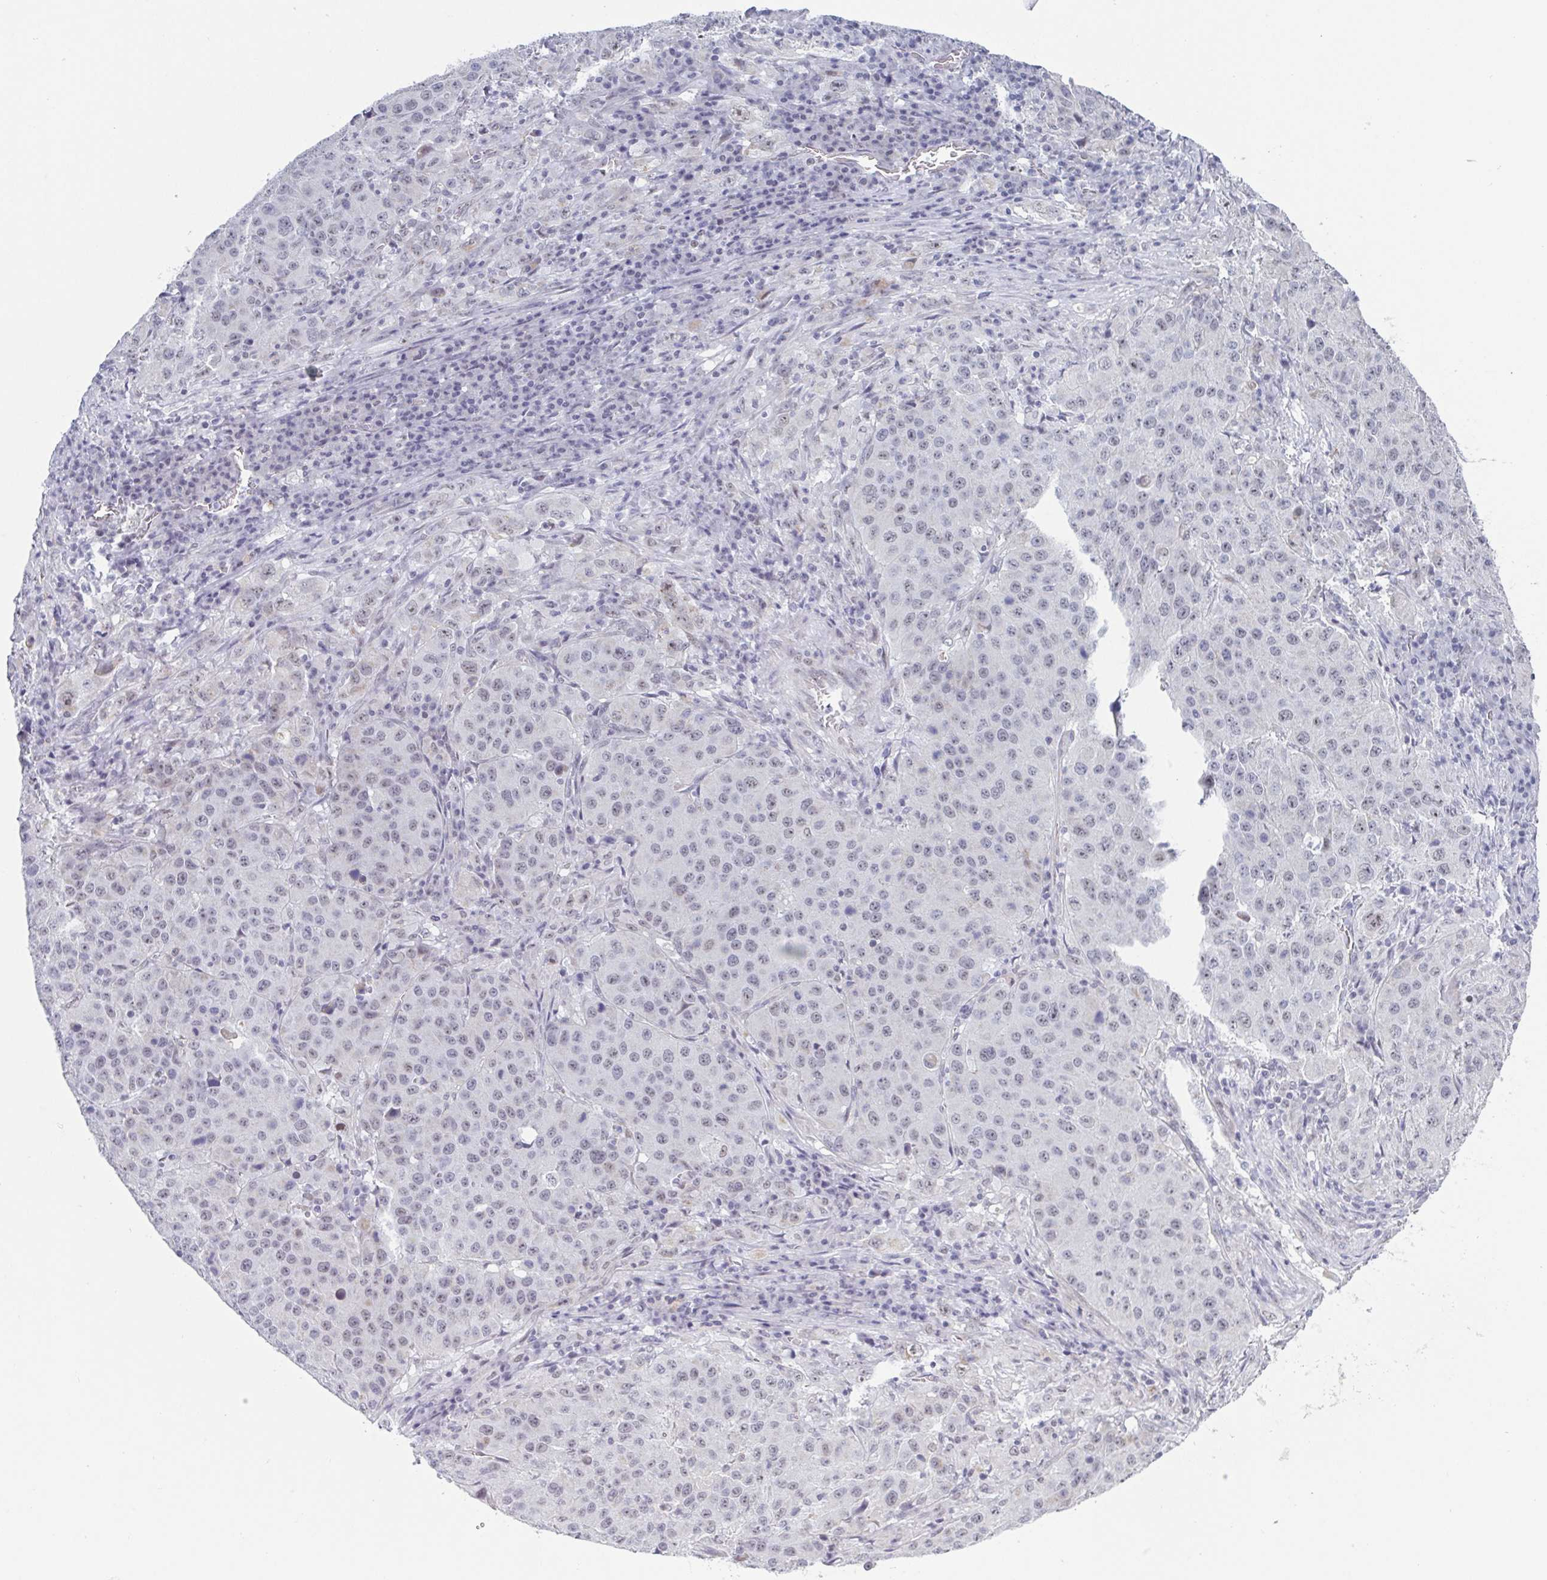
{"staining": {"intensity": "negative", "quantity": "none", "location": "none"}, "tissue": "stomach cancer", "cell_type": "Tumor cells", "image_type": "cancer", "snomed": [{"axis": "morphology", "description": "Adenocarcinoma, NOS"}, {"axis": "topography", "description": "Stomach"}], "caption": "Stomach cancer (adenocarcinoma) was stained to show a protein in brown. There is no significant positivity in tumor cells.", "gene": "EXOSC7", "patient": {"sex": "male", "age": 71}}